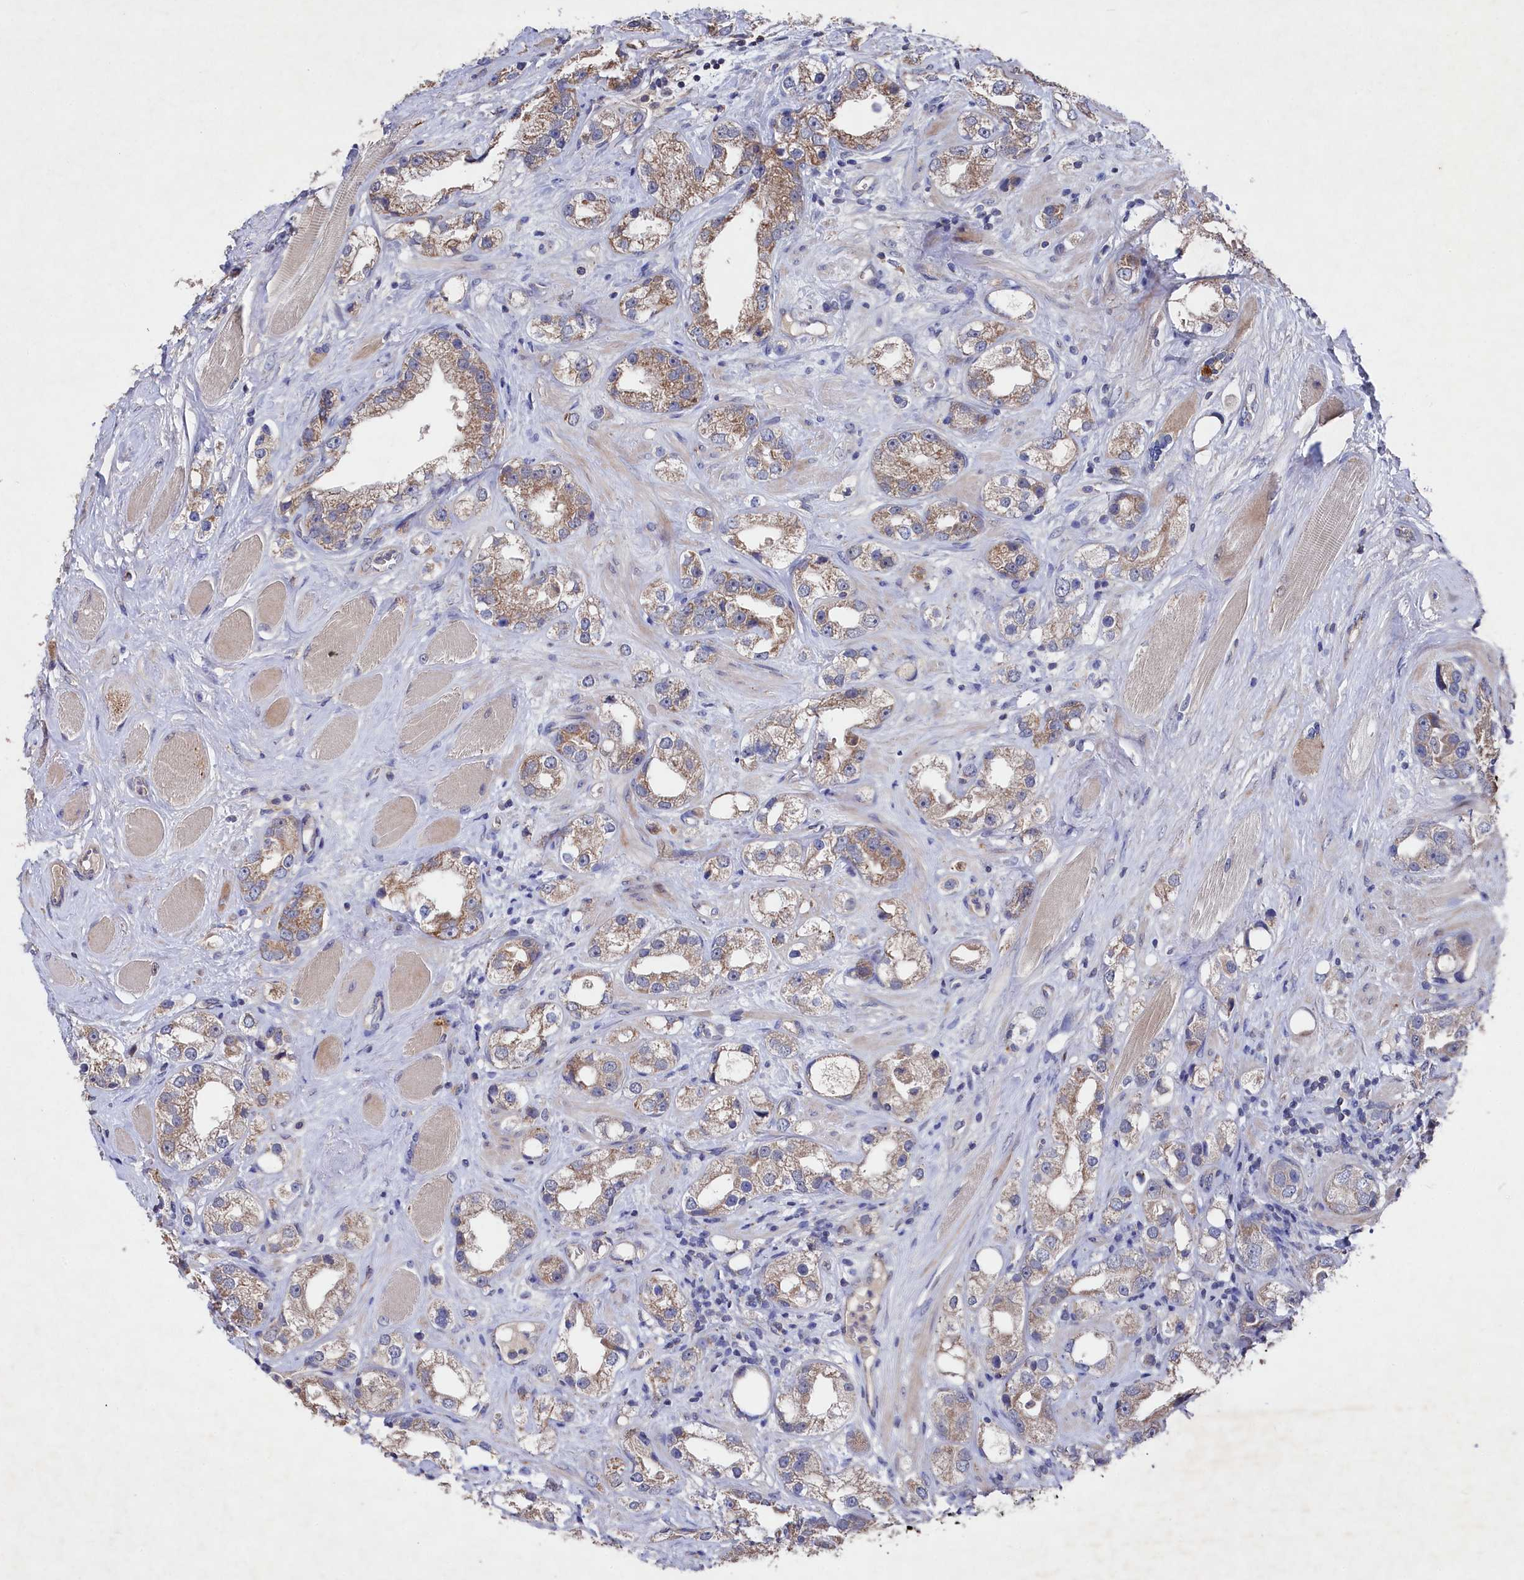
{"staining": {"intensity": "moderate", "quantity": "25%-75%", "location": "cytoplasmic/membranous"}, "tissue": "prostate cancer", "cell_type": "Tumor cells", "image_type": "cancer", "snomed": [{"axis": "morphology", "description": "Adenocarcinoma, NOS"}, {"axis": "topography", "description": "Prostate"}], "caption": "Protein staining by IHC displays moderate cytoplasmic/membranous staining in about 25%-75% of tumor cells in prostate cancer. (brown staining indicates protein expression, while blue staining denotes nuclei).", "gene": "SUPV3L1", "patient": {"sex": "male", "age": 79}}